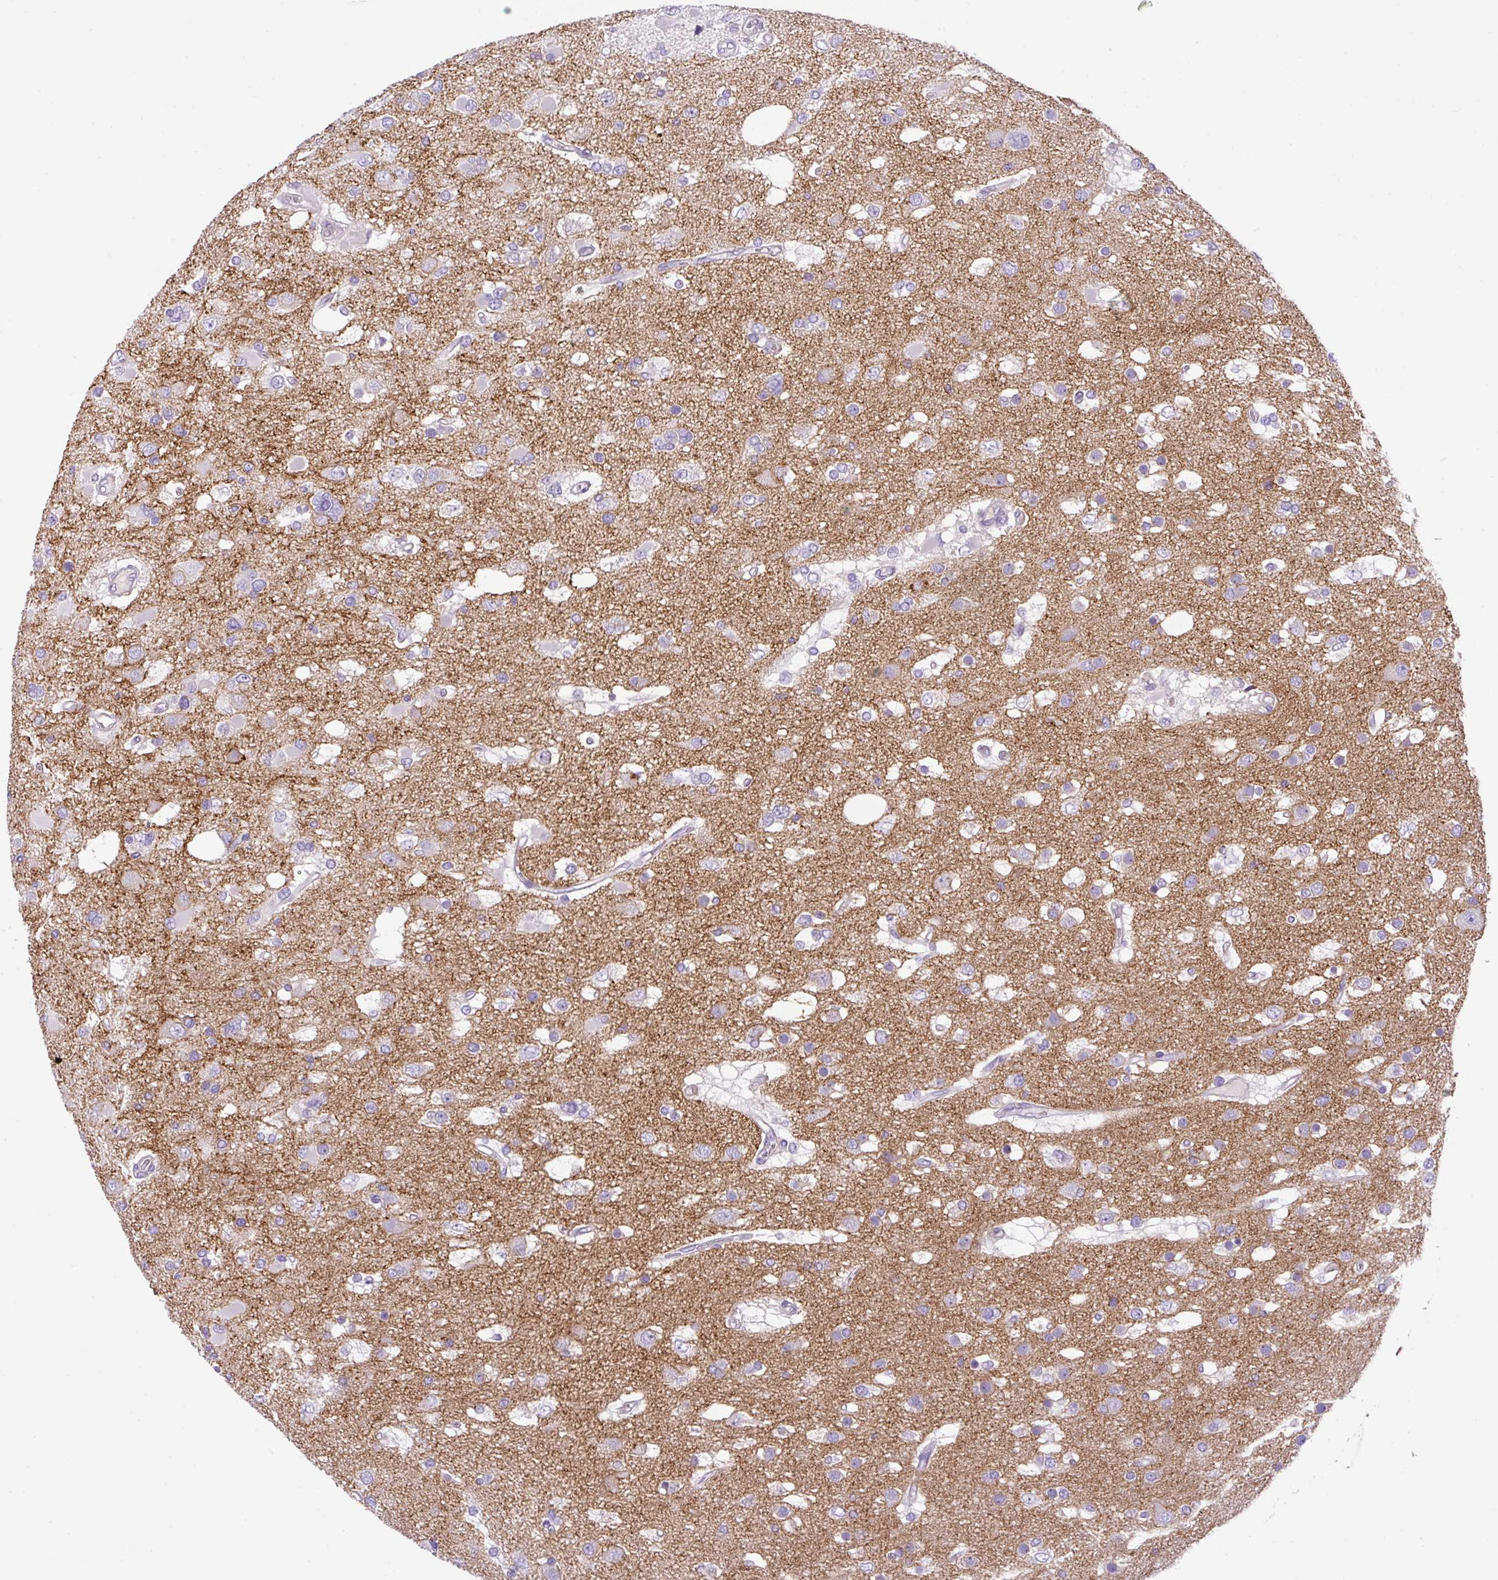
{"staining": {"intensity": "negative", "quantity": "none", "location": "none"}, "tissue": "glioma", "cell_type": "Tumor cells", "image_type": "cancer", "snomed": [{"axis": "morphology", "description": "Glioma, malignant, High grade"}, {"axis": "topography", "description": "Brain"}], "caption": "Human glioma stained for a protein using immunohistochemistry (IHC) reveals no expression in tumor cells.", "gene": "NPTN", "patient": {"sex": "male", "age": 53}}